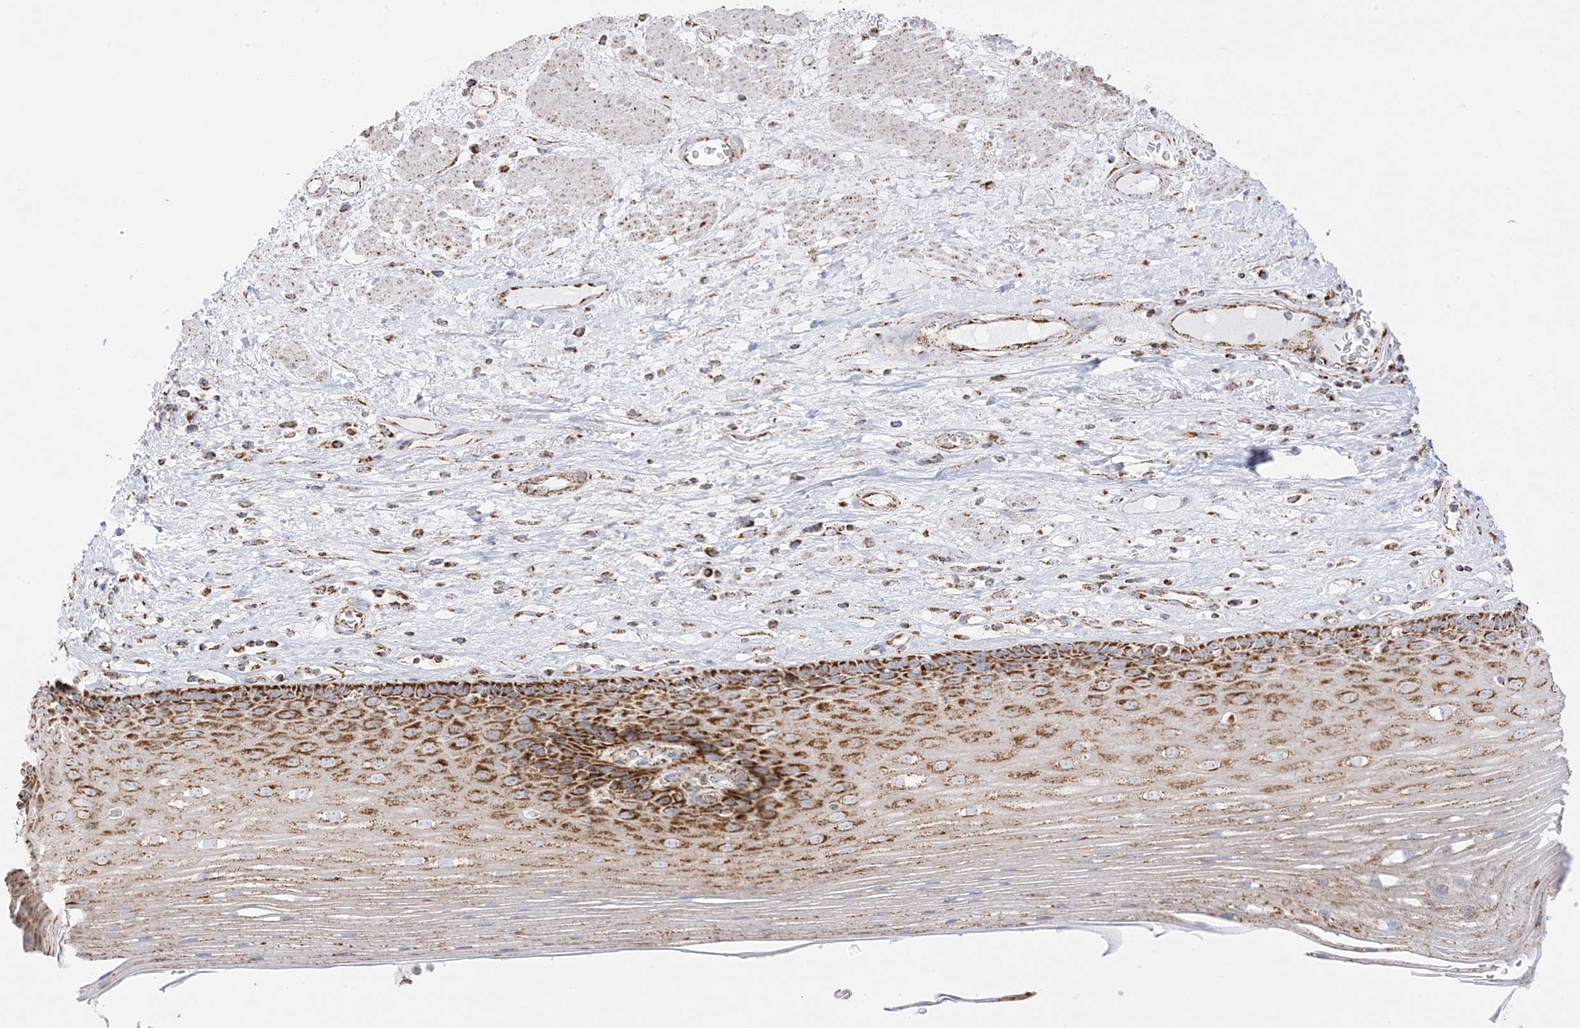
{"staining": {"intensity": "moderate", "quantity": ">75%", "location": "cytoplasmic/membranous"}, "tissue": "esophagus", "cell_type": "Squamous epithelial cells", "image_type": "normal", "snomed": [{"axis": "morphology", "description": "Normal tissue, NOS"}, {"axis": "topography", "description": "Esophagus"}], "caption": "Squamous epithelial cells demonstrate medium levels of moderate cytoplasmic/membranous staining in approximately >75% of cells in unremarkable human esophagus. Ihc stains the protein of interest in brown and the nuclei are stained blue.", "gene": "MRPS36", "patient": {"sex": "male", "age": 62}}